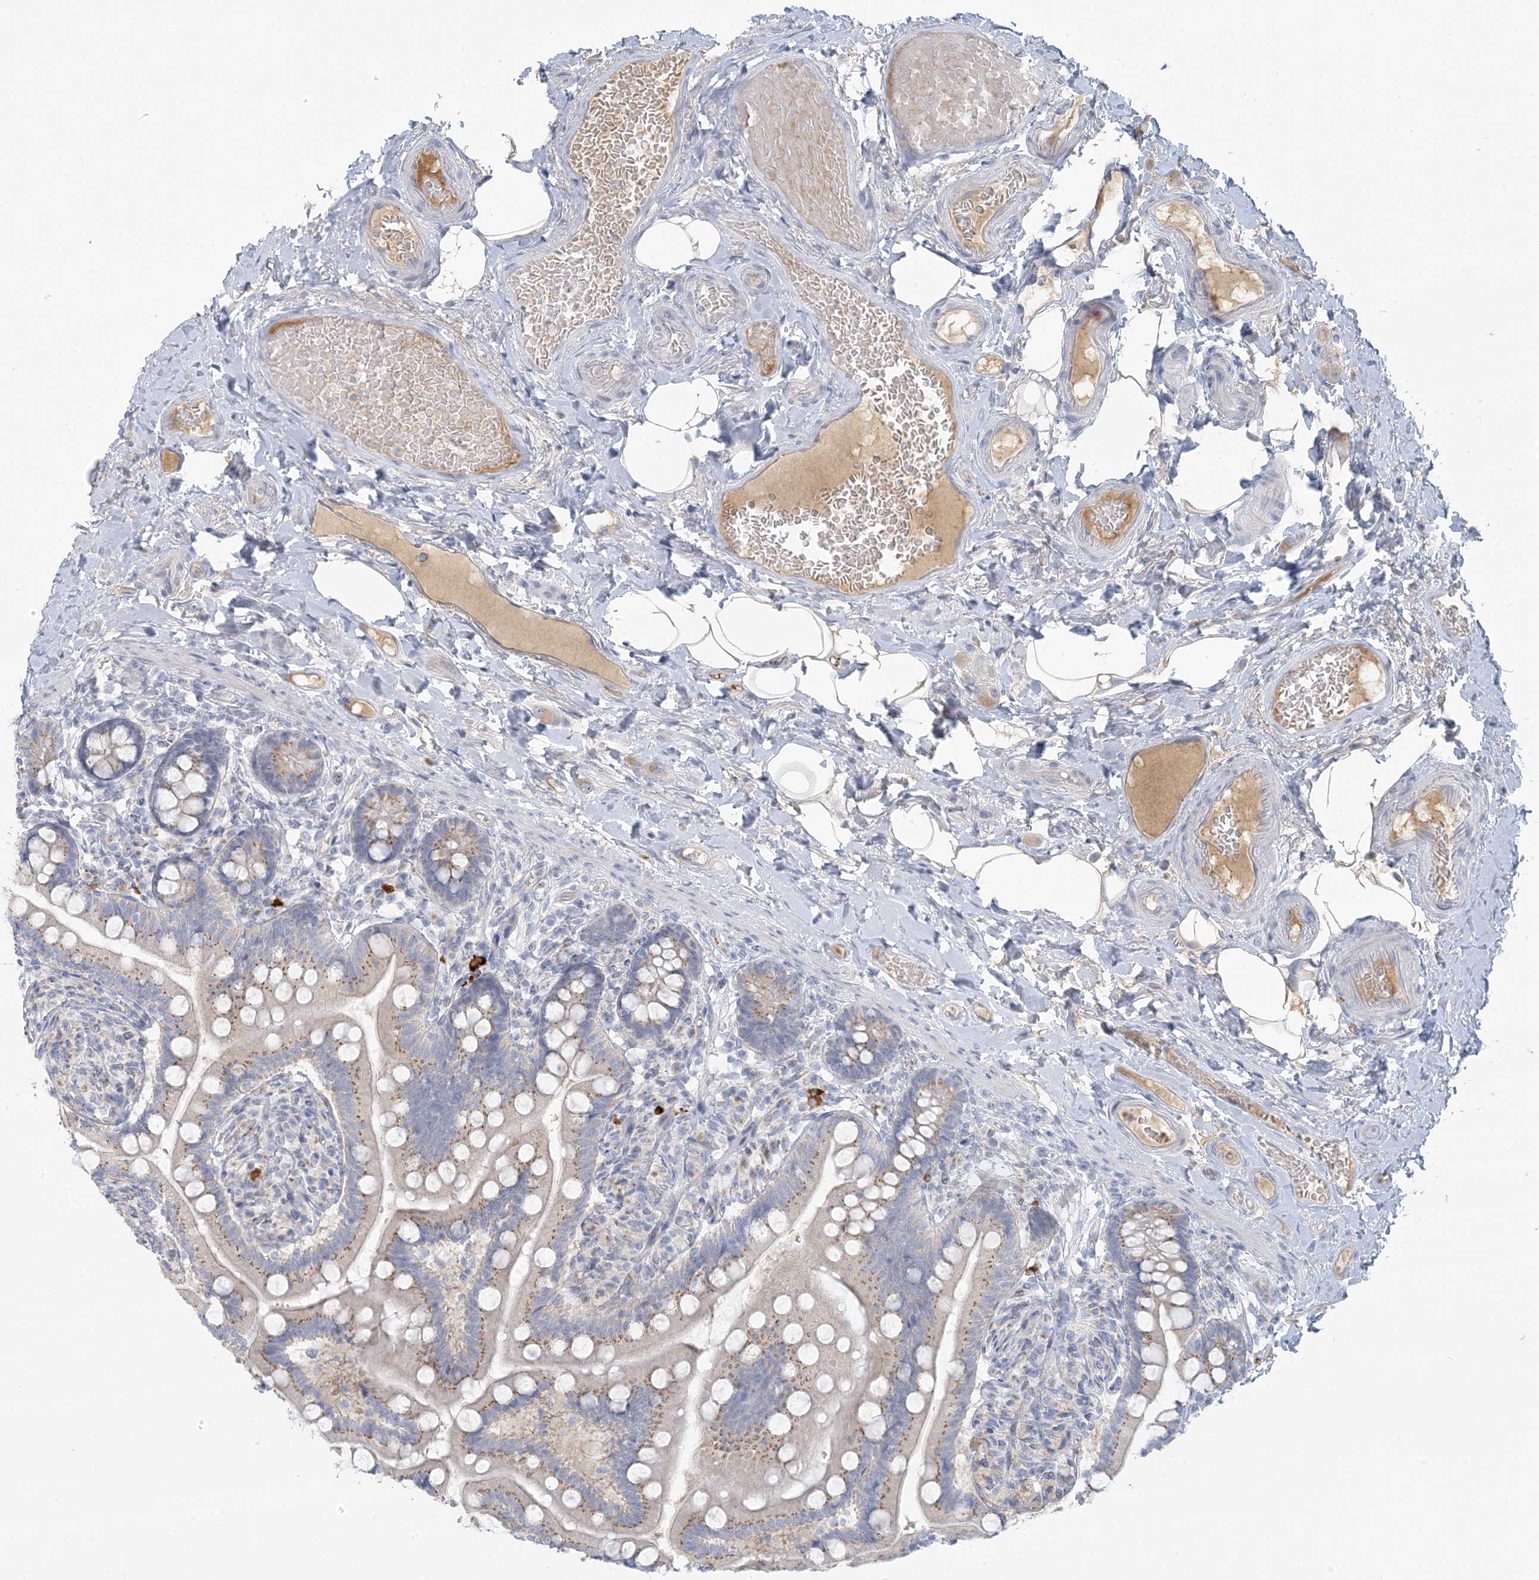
{"staining": {"intensity": "moderate", "quantity": "25%-75%", "location": "cytoplasmic/membranous"}, "tissue": "small intestine", "cell_type": "Glandular cells", "image_type": "normal", "snomed": [{"axis": "morphology", "description": "Normal tissue, NOS"}, {"axis": "topography", "description": "Small intestine"}], "caption": "Approximately 25%-75% of glandular cells in normal human small intestine exhibit moderate cytoplasmic/membranous protein staining as visualized by brown immunohistochemical staining.", "gene": "SCML1", "patient": {"sex": "female", "age": 64}}